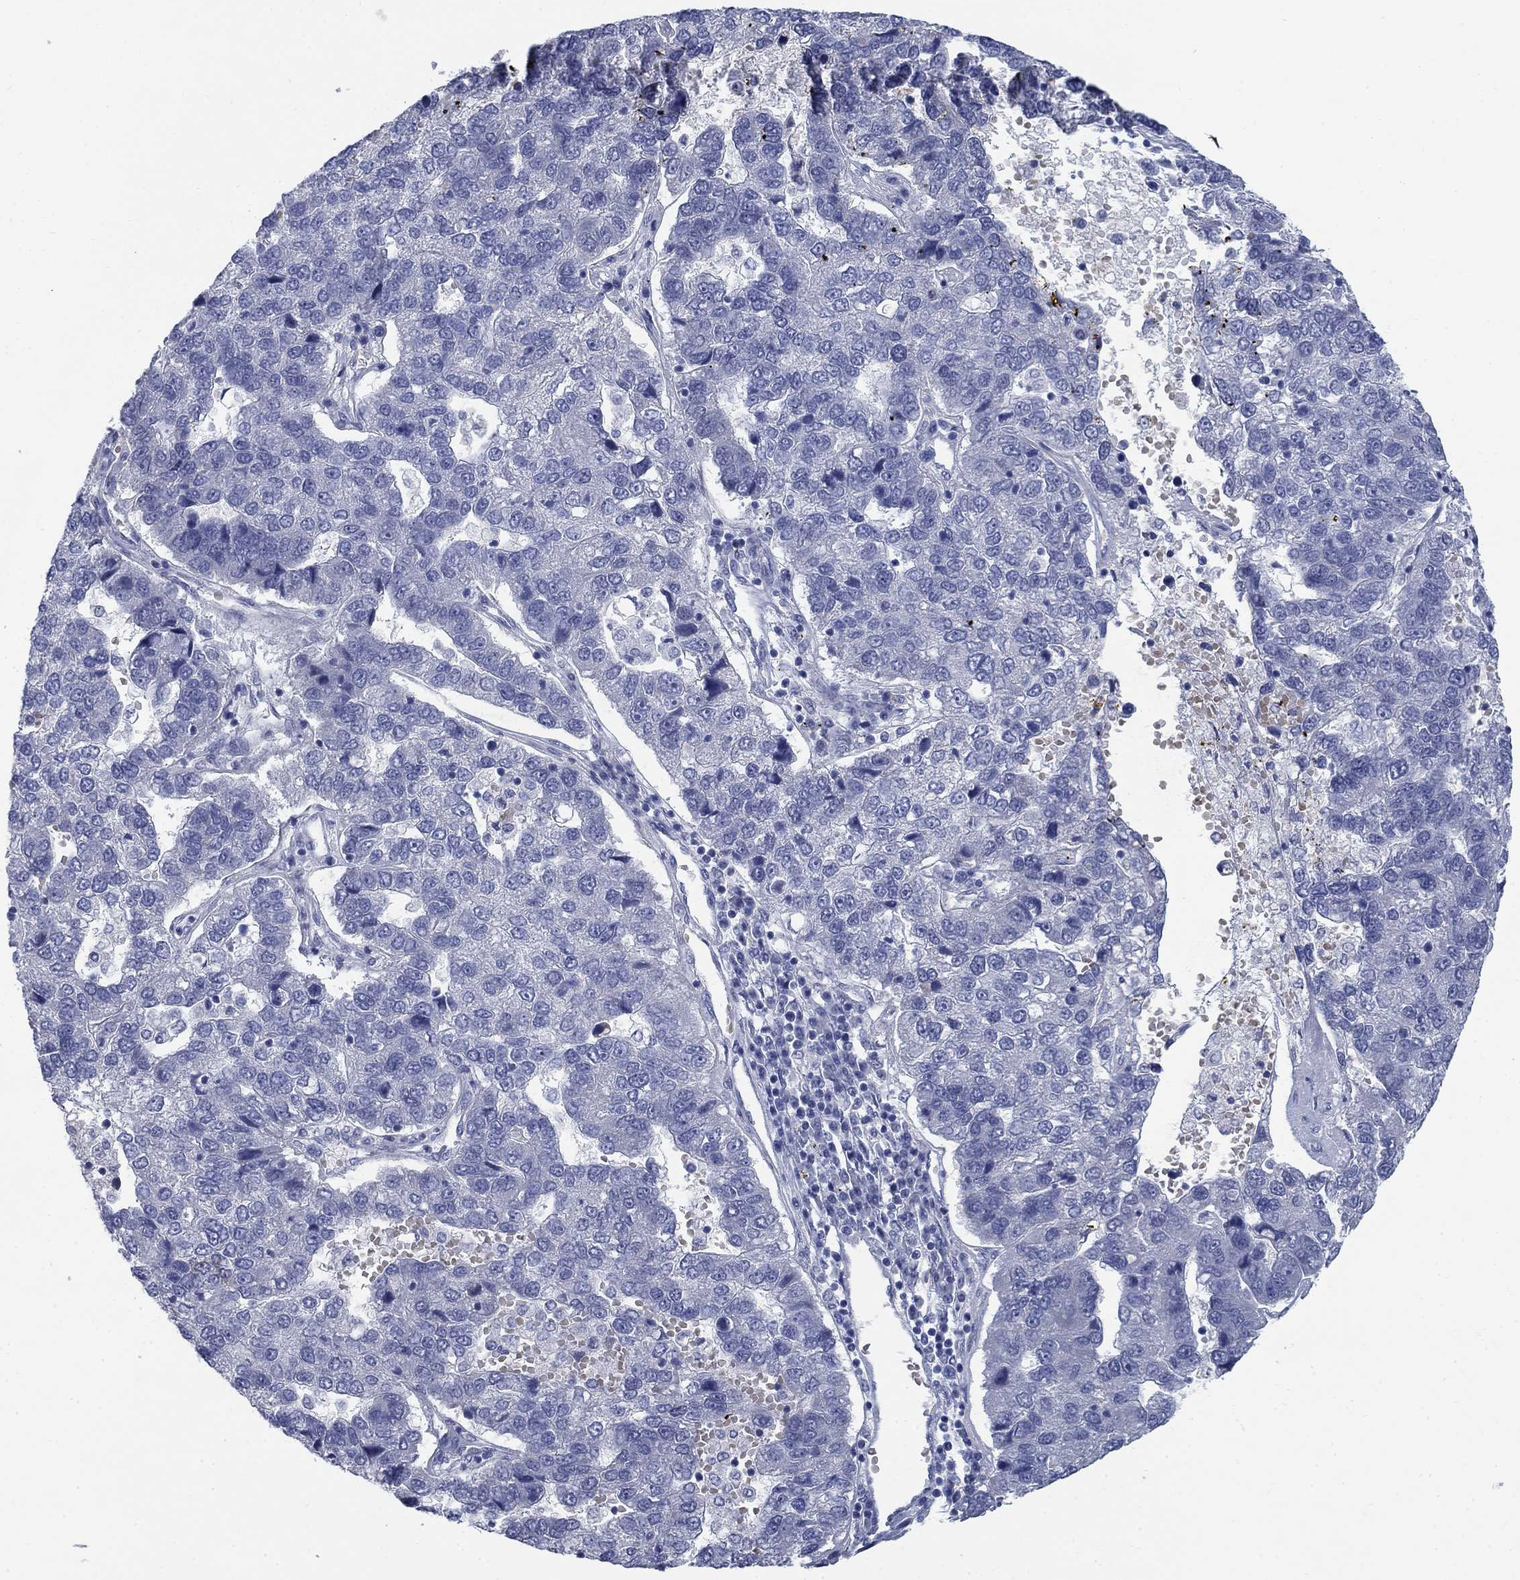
{"staining": {"intensity": "negative", "quantity": "none", "location": "none"}, "tissue": "pancreatic cancer", "cell_type": "Tumor cells", "image_type": "cancer", "snomed": [{"axis": "morphology", "description": "Adenocarcinoma, NOS"}, {"axis": "topography", "description": "Pancreas"}], "caption": "Protein analysis of pancreatic cancer (adenocarcinoma) shows no significant expression in tumor cells.", "gene": "DNER", "patient": {"sex": "female", "age": 61}}